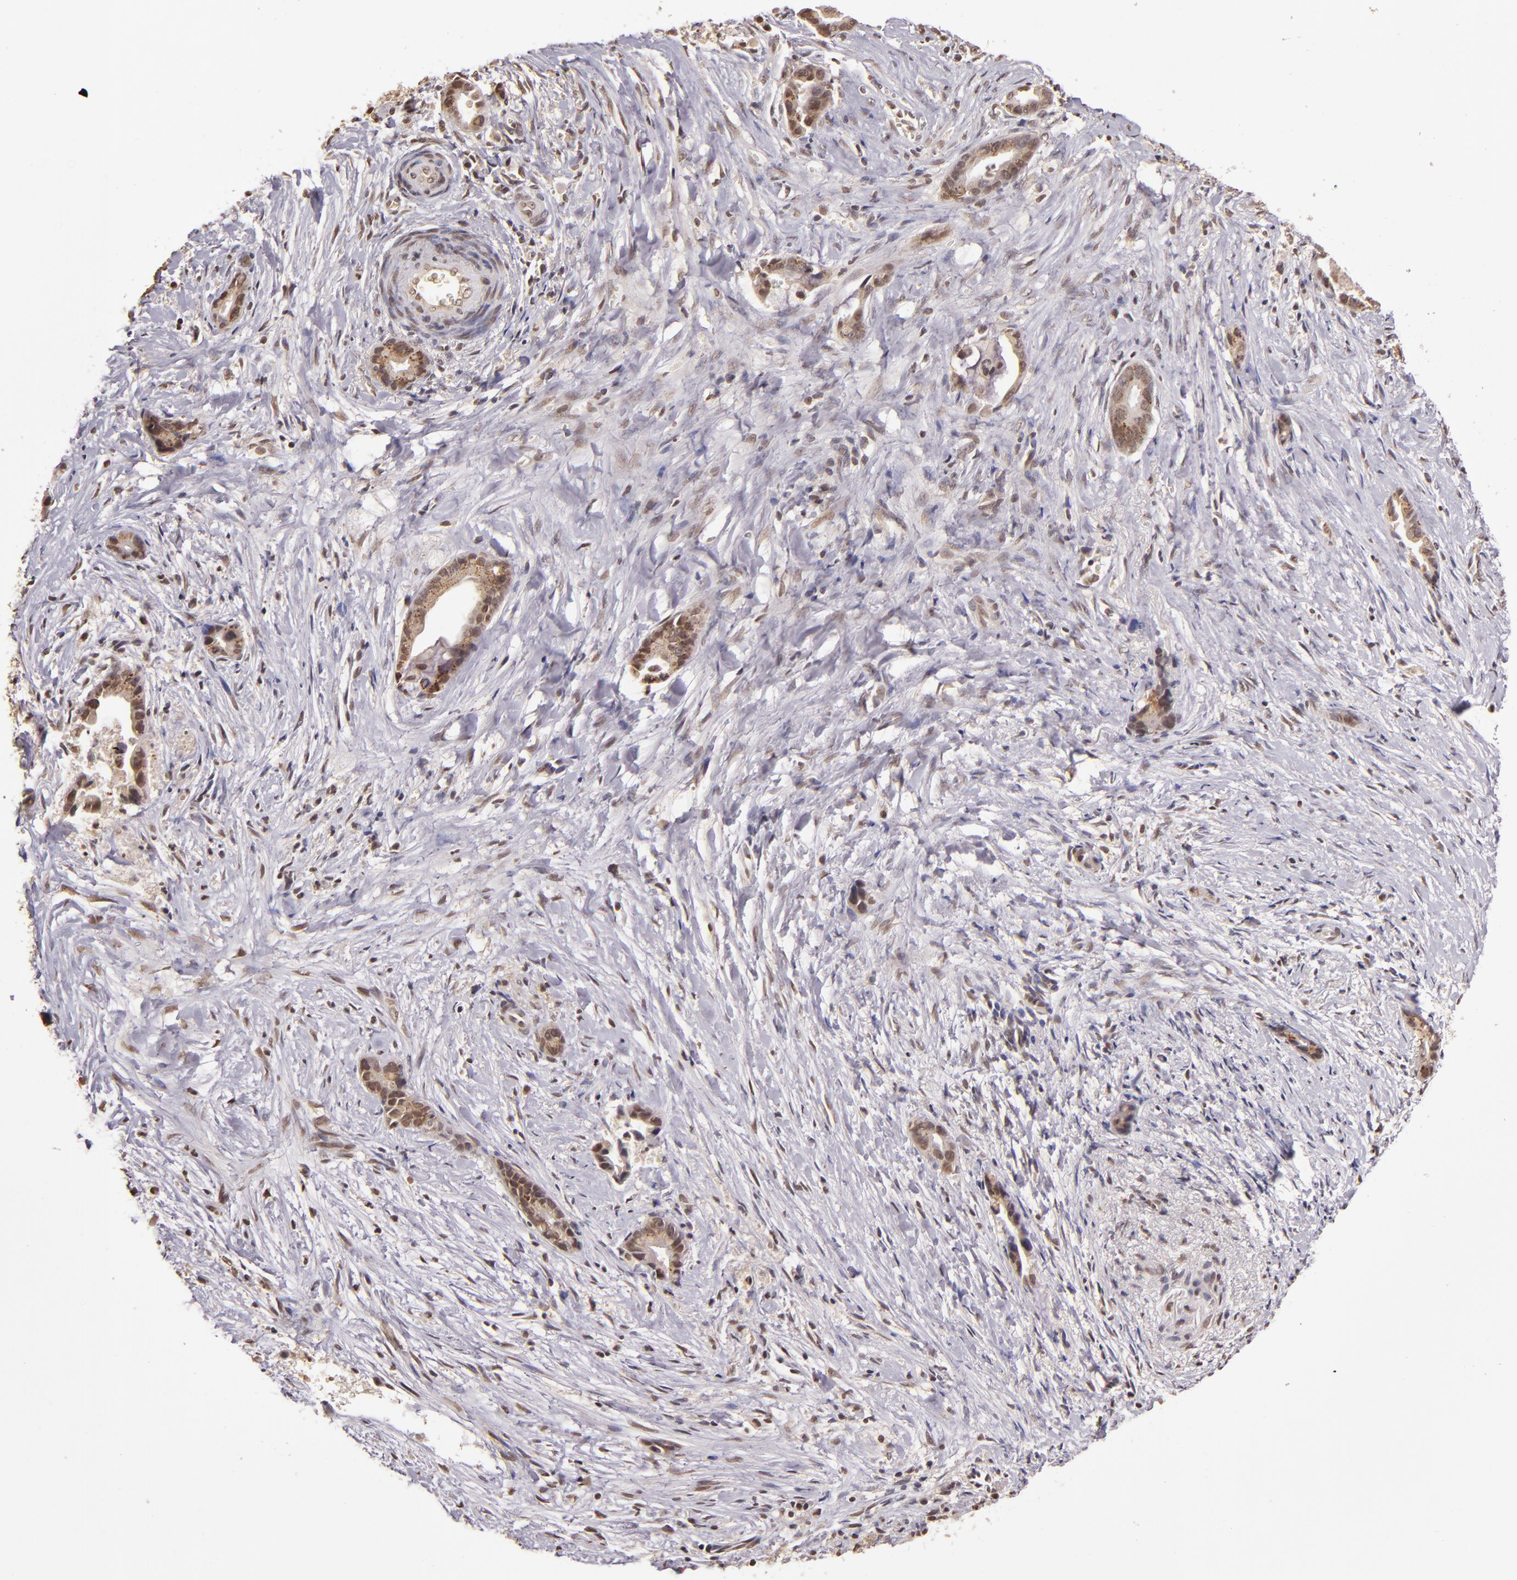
{"staining": {"intensity": "weak", "quantity": ">75%", "location": "cytoplasmic/membranous,nuclear"}, "tissue": "liver cancer", "cell_type": "Tumor cells", "image_type": "cancer", "snomed": [{"axis": "morphology", "description": "Cholangiocarcinoma"}, {"axis": "topography", "description": "Liver"}], "caption": "Immunohistochemistry (IHC) of human liver cholangiocarcinoma displays low levels of weak cytoplasmic/membranous and nuclear expression in approximately >75% of tumor cells.", "gene": "CUL1", "patient": {"sex": "female", "age": 55}}